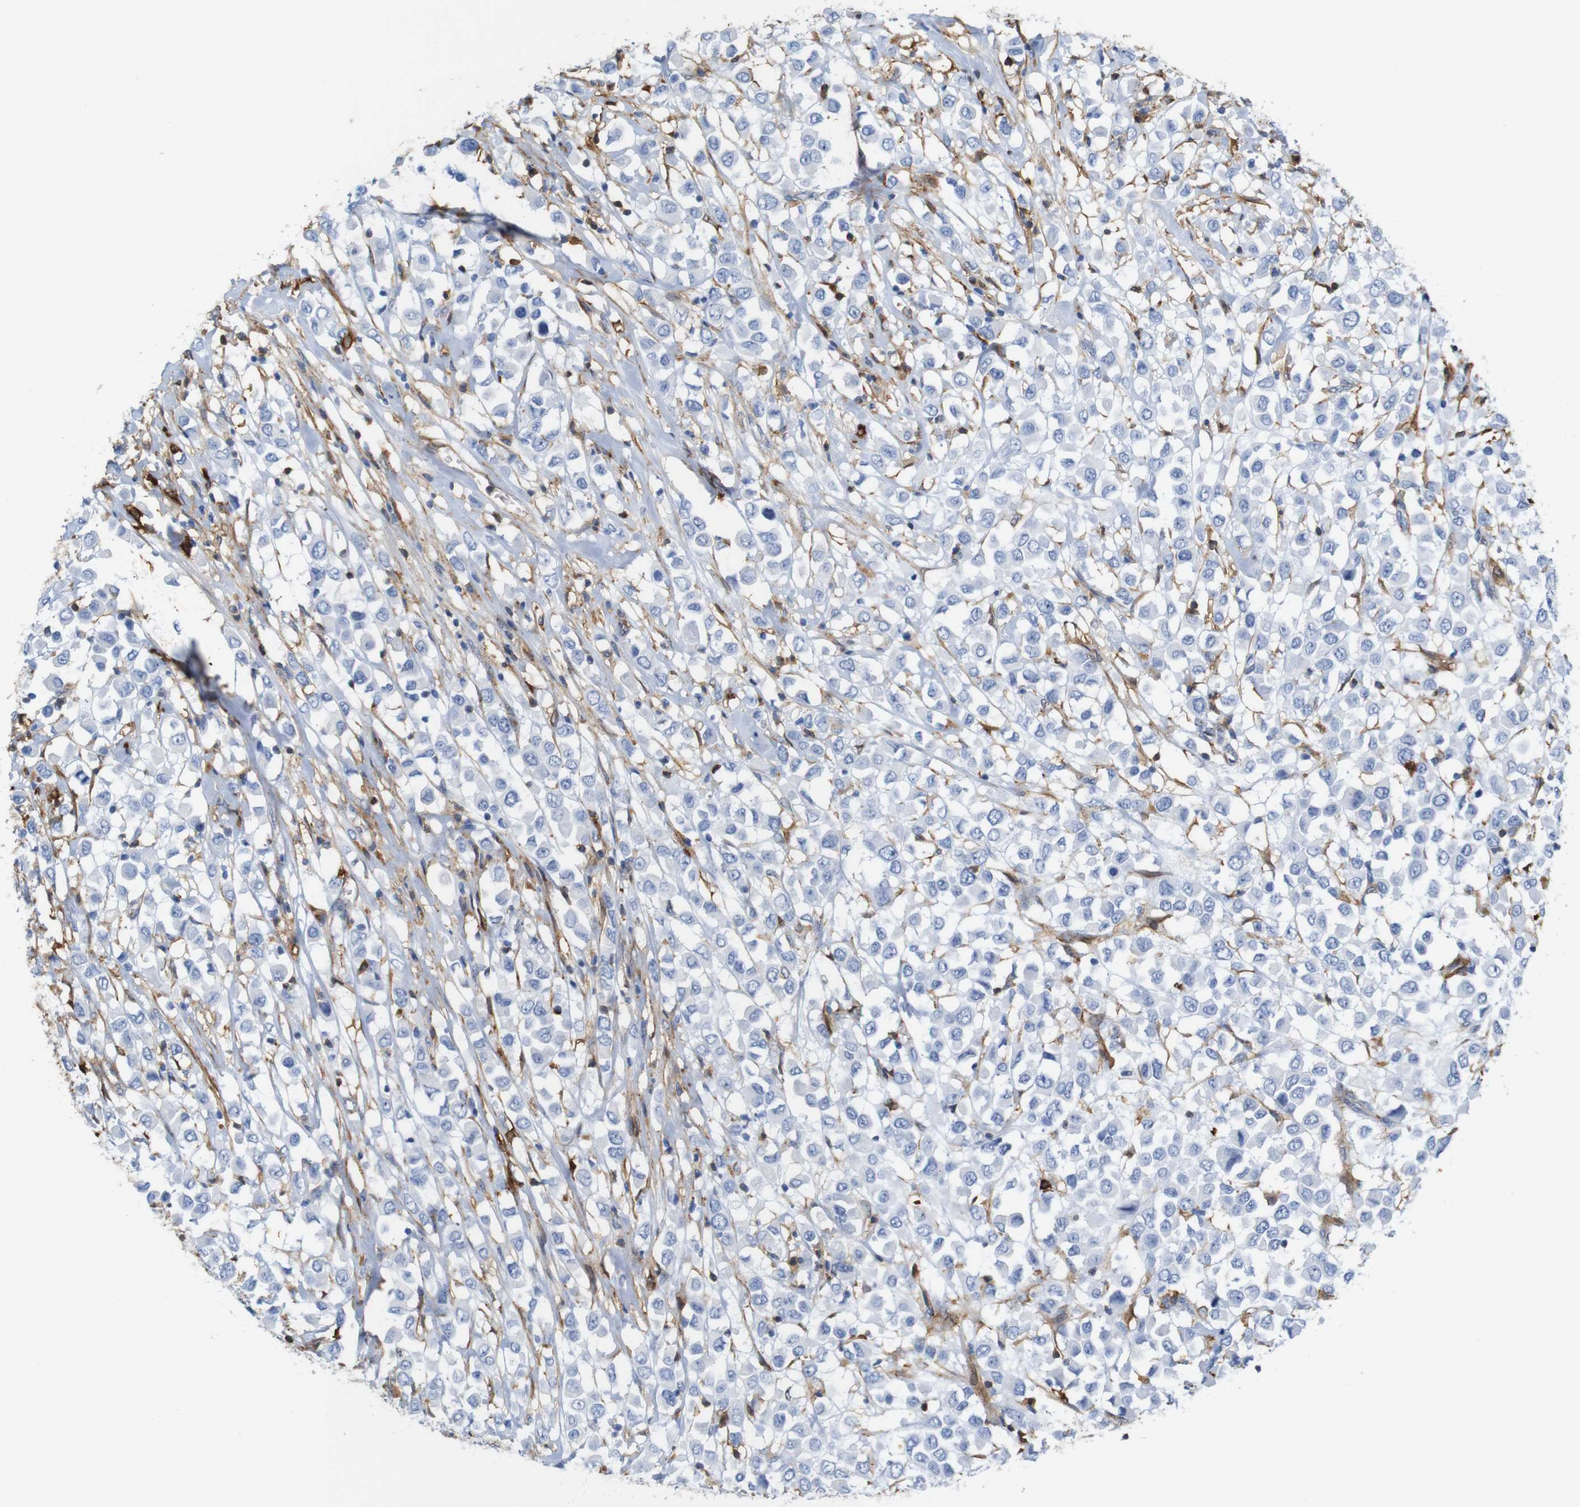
{"staining": {"intensity": "negative", "quantity": "none", "location": "none"}, "tissue": "breast cancer", "cell_type": "Tumor cells", "image_type": "cancer", "snomed": [{"axis": "morphology", "description": "Duct carcinoma"}, {"axis": "topography", "description": "Breast"}], "caption": "This micrograph is of breast cancer (intraductal carcinoma) stained with immunohistochemistry (IHC) to label a protein in brown with the nuclei are counter-stained blue. There is no staining in tumor cells. Brightfield microscopy of immunohistochemistry stained with DAB (brown) and hematoxylin (blue), captured at high magnification.", "gene": "ANXA1", "patient": {"sex": "female", "age": 61}}